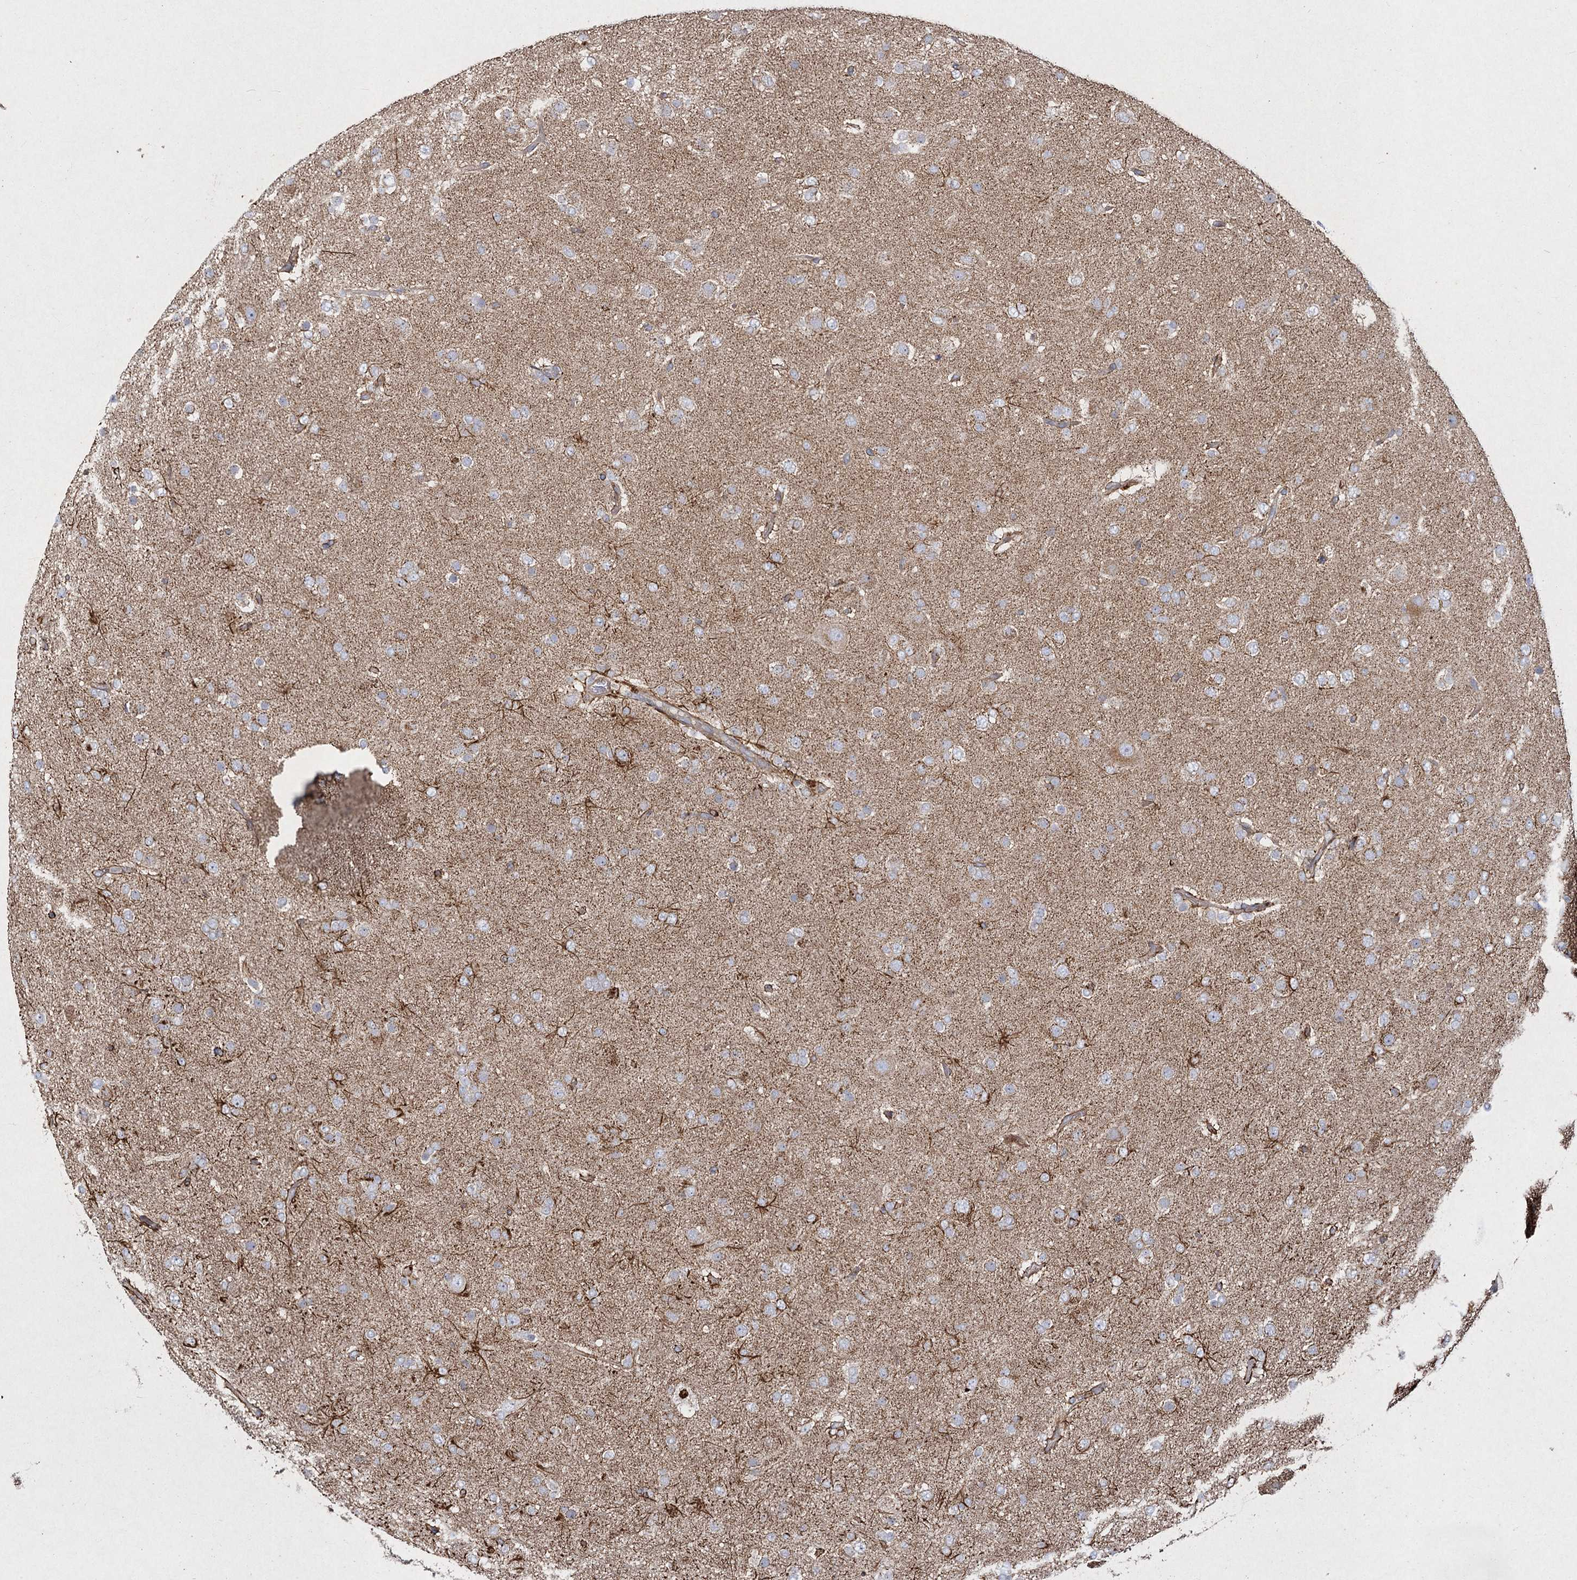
{"staining": {"intensity": "negative", "quantity": "none", "location": "none"}, "tissue": "glioma", "cell_type": "Tumor cells", "image_type": "cancer", "snomed": [{"axis": "morphology", "description": "Glioma, malignant, Low grade"}, {"axis": "topography", "description": "Brain"}], "caption": "DAB (3,3'-diaminobenzidine) immunohistochemical staining of human malignant low-grade glioma demonstrates no significant expression in tumor cells.", "gene": "SH3TC1", "patient": {"sex": "male", "age": 65}}